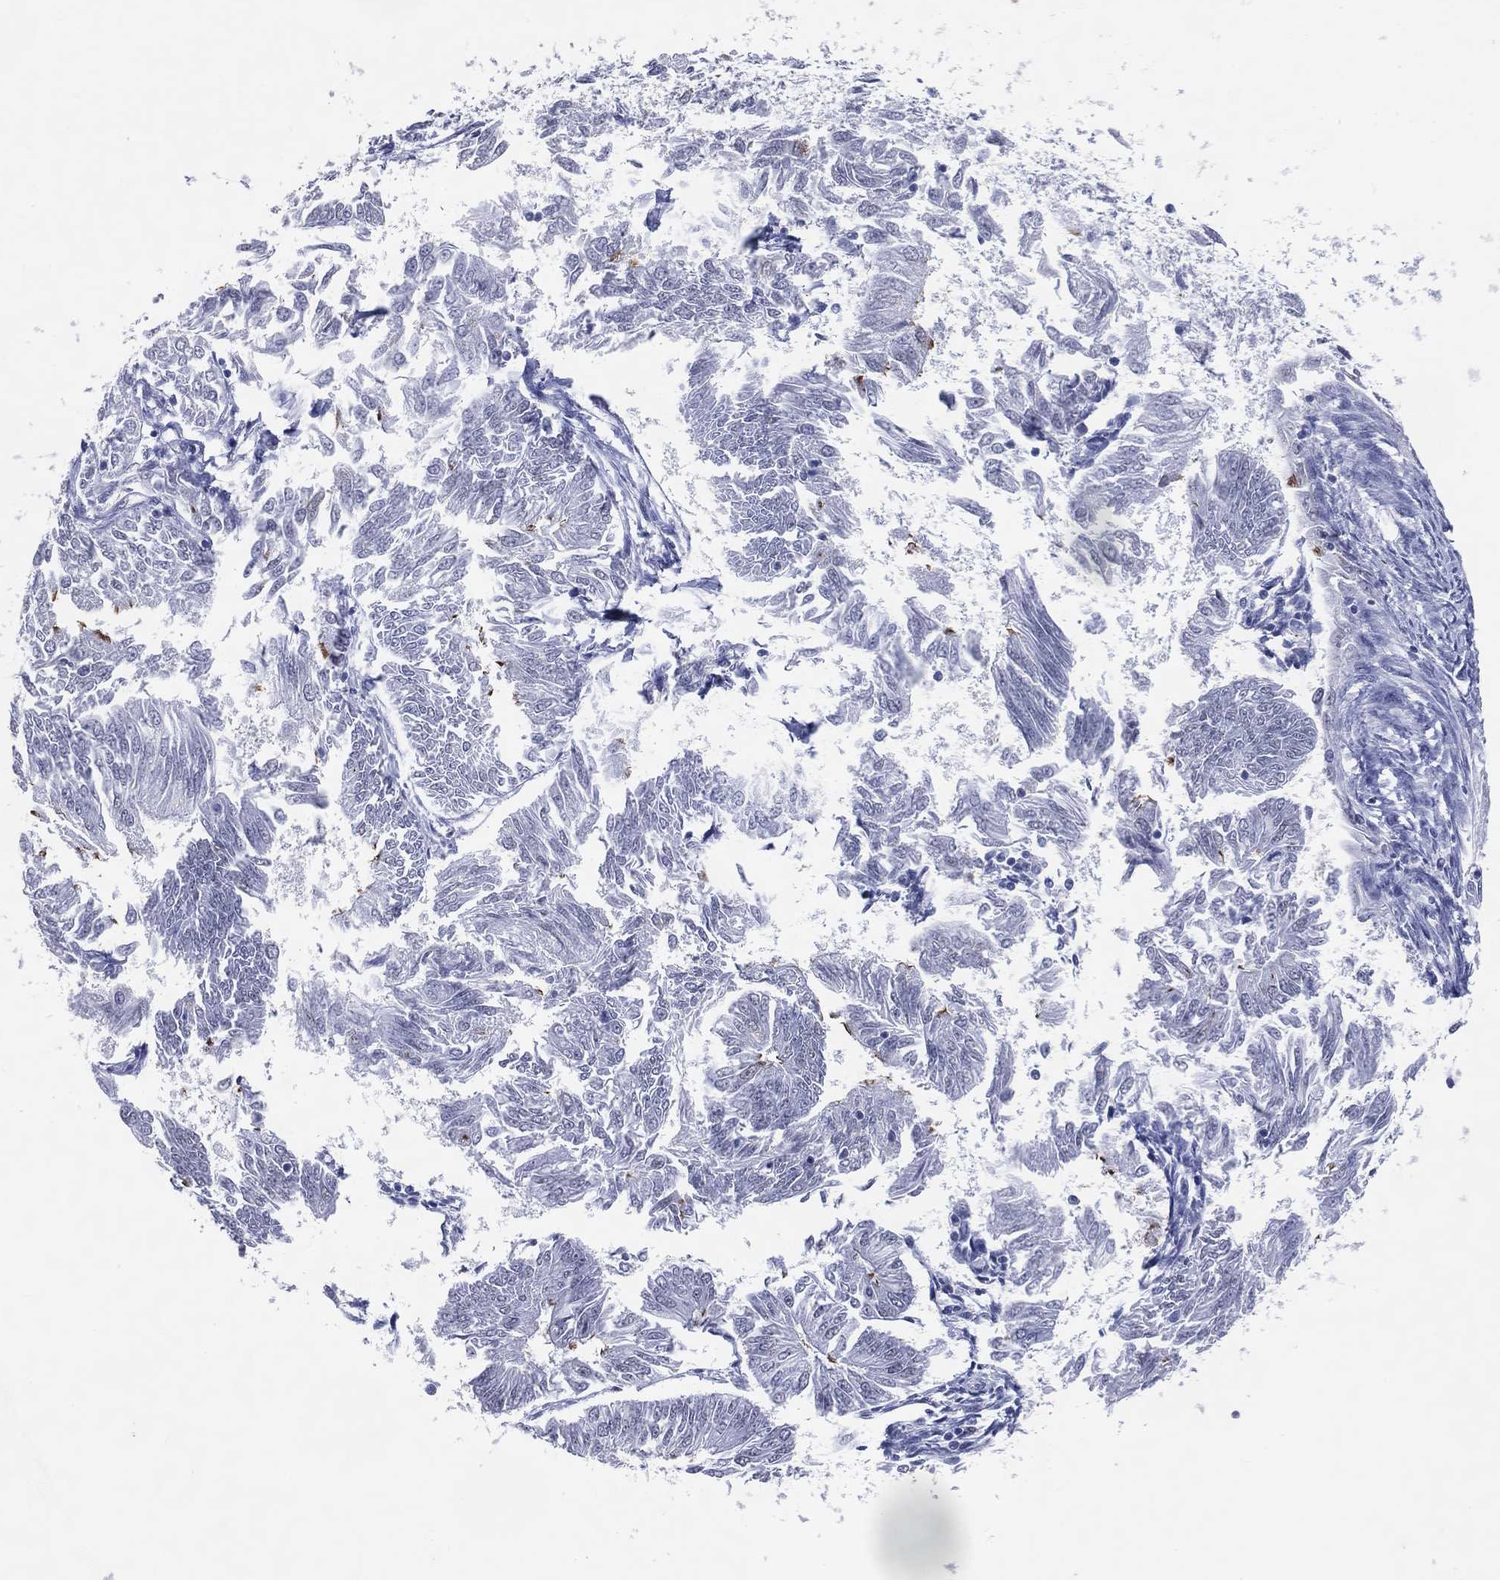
{"staining": {"intensity": "negative", "quantity": "none", "location": "none"}, "tissue": "endometrial cancer", "cell_type": "Tumor cells", "image_type": "cancer", "snomed": [{"axis": "morphology", "description": "Adenocarcinoma, NOS"}, {"axis": "topography", "description": "Endometrium"}], "caption": "DAB (3,3'-diaminobenzidine) immunohistochemical staining of human endometrial cancer (adenocarcinoma) reveals no significant expression in tumor cells.", "gene": "CFAP58", "patient": {"sex": "female", "age": 58}}